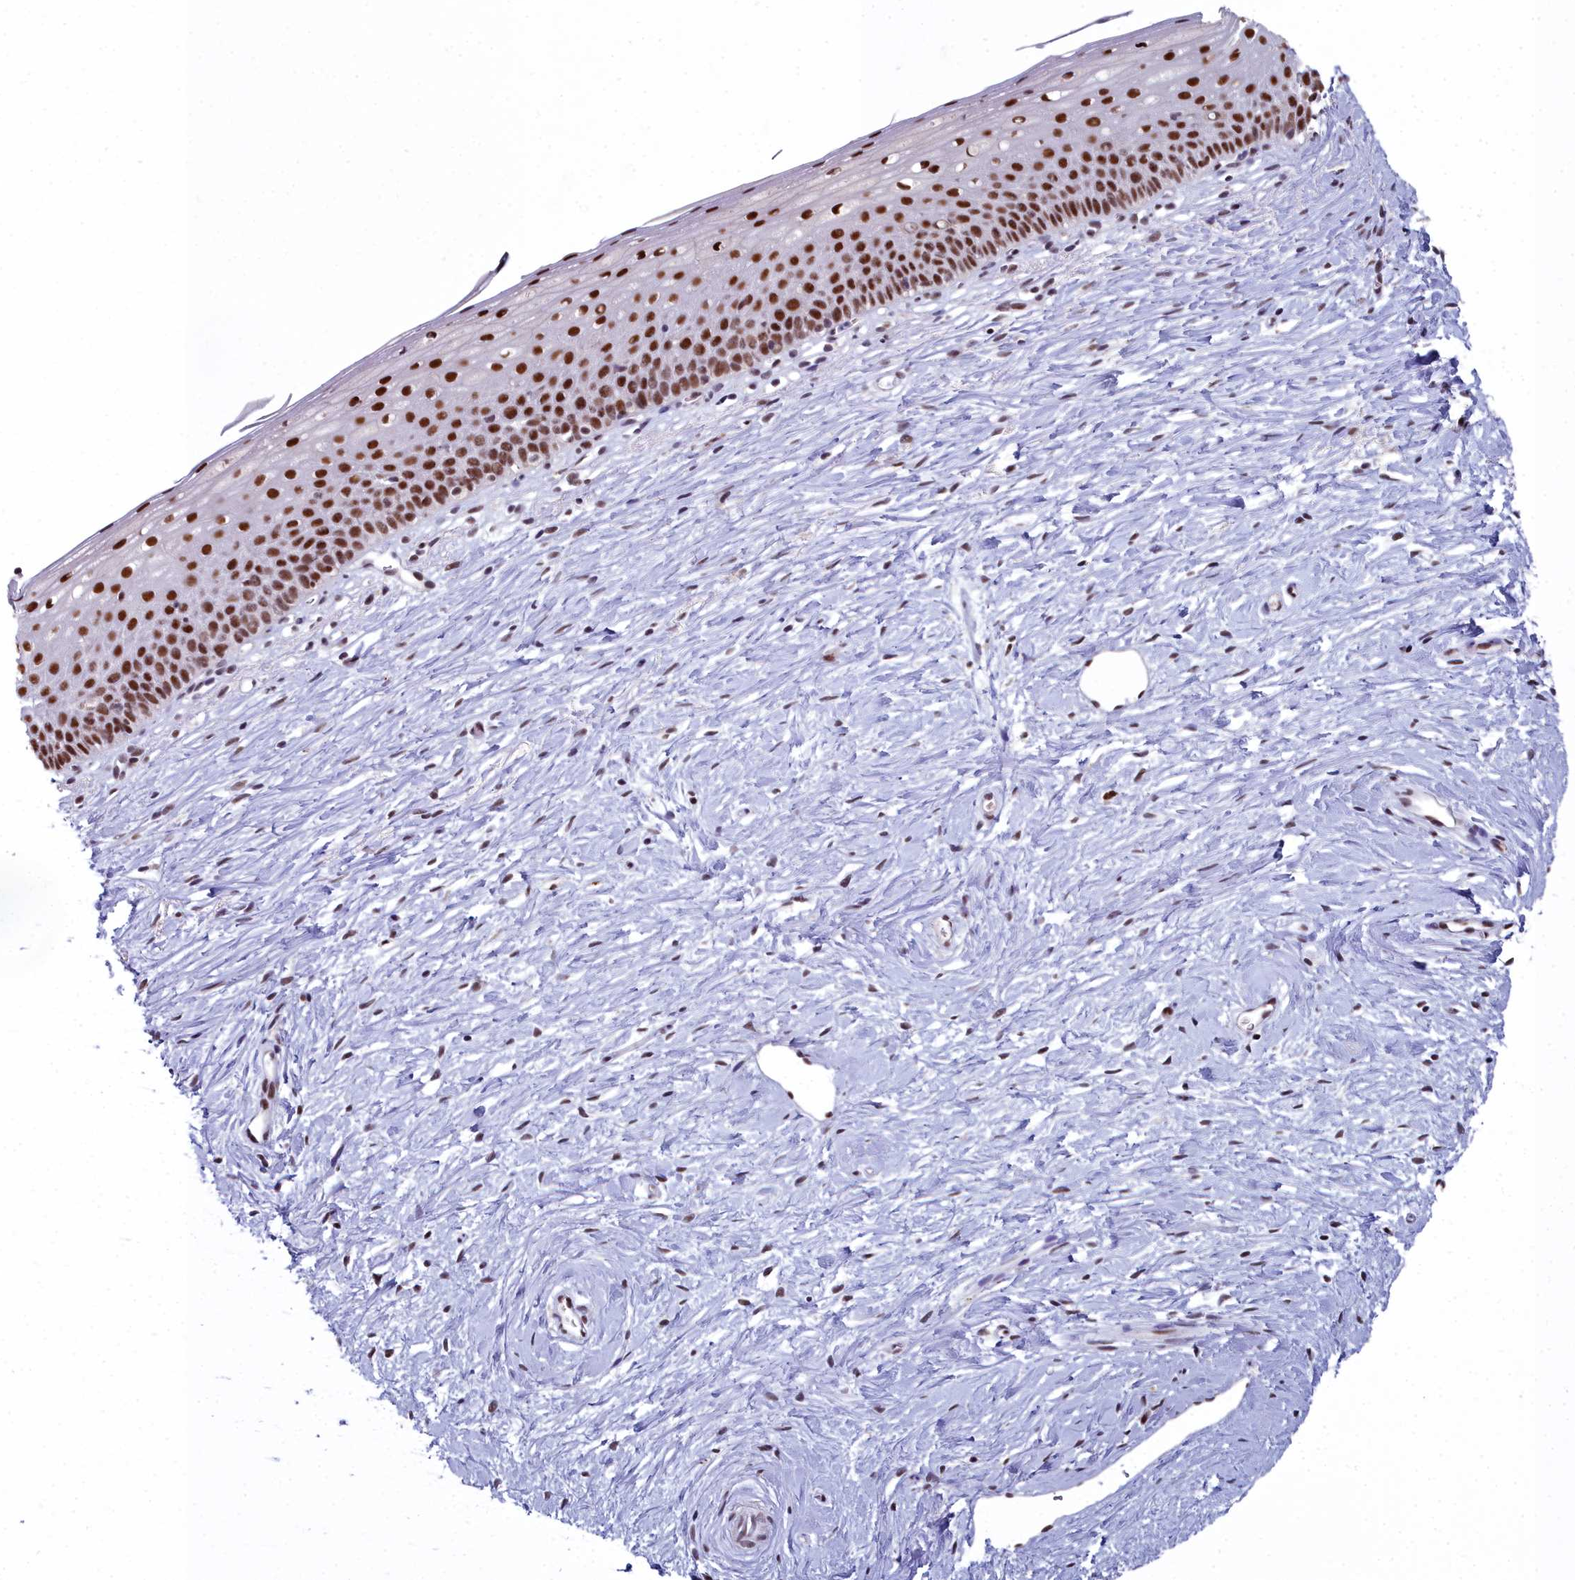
{"staining": {"intensity": "strong", "quantity": ">75%", "location": "cytoplasmic/membranous"}, "tissue": "cervix", "cell_type": "Squamous epithelial cells", "image_type": "normal", "snomed": [{"axis": "morphology", "description": "Normal tissue, NOS"}, {"axis": "topography", "description": "Cervix"}], "caption": "A brown stain highlights strong cytoplasmic/membranous positivity of a protein in squamous epithelial cells of unremarkable cervix. The staining was performed using DAB (3,3'-diaminobenzidine) to visualize the protein expression in brown, while the nuclei were stained in blue with hematoxylin (Magnification: 20x).", "gene": "SF3B3", "patient": {"sex": "female", "age": 57}}